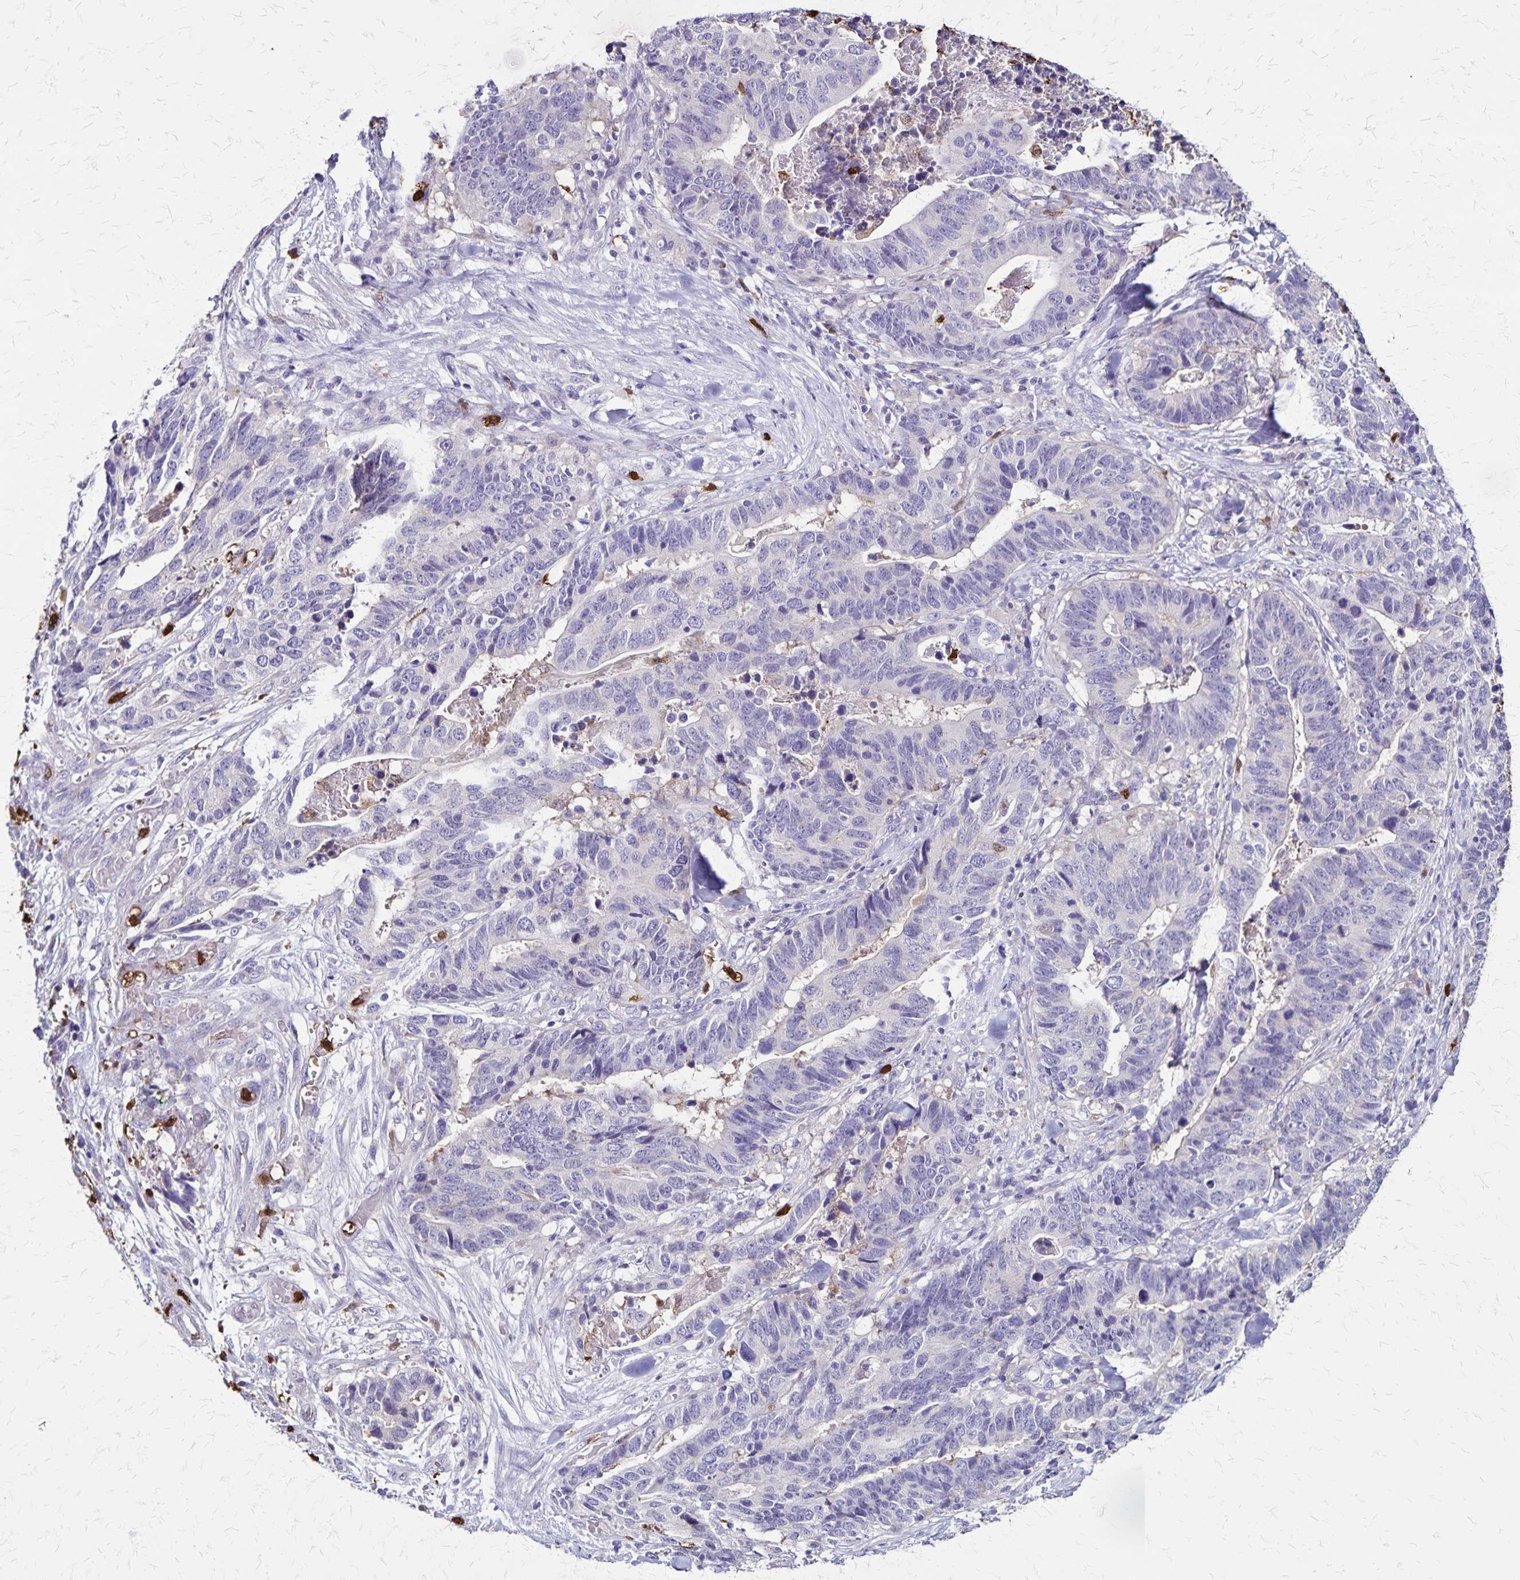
{"staining": {"intensity": "negative", "quantity": "none", "location": "none"}, "tissue": "stomach cancer", "cell_type": "Tumor cells", "image_type": "cancer", "snomed": [{"axis": "morphology", "description": "Adenocarcinoma, NOS"}, {"axis": "topography", "description": "Stomach, upper"}], "caption": "The image shows no significant staining in tumor cells of adenocarcinoma (stomach).", "gene": "ULBP3", "patient": {"sex": "female", "age": 67}}